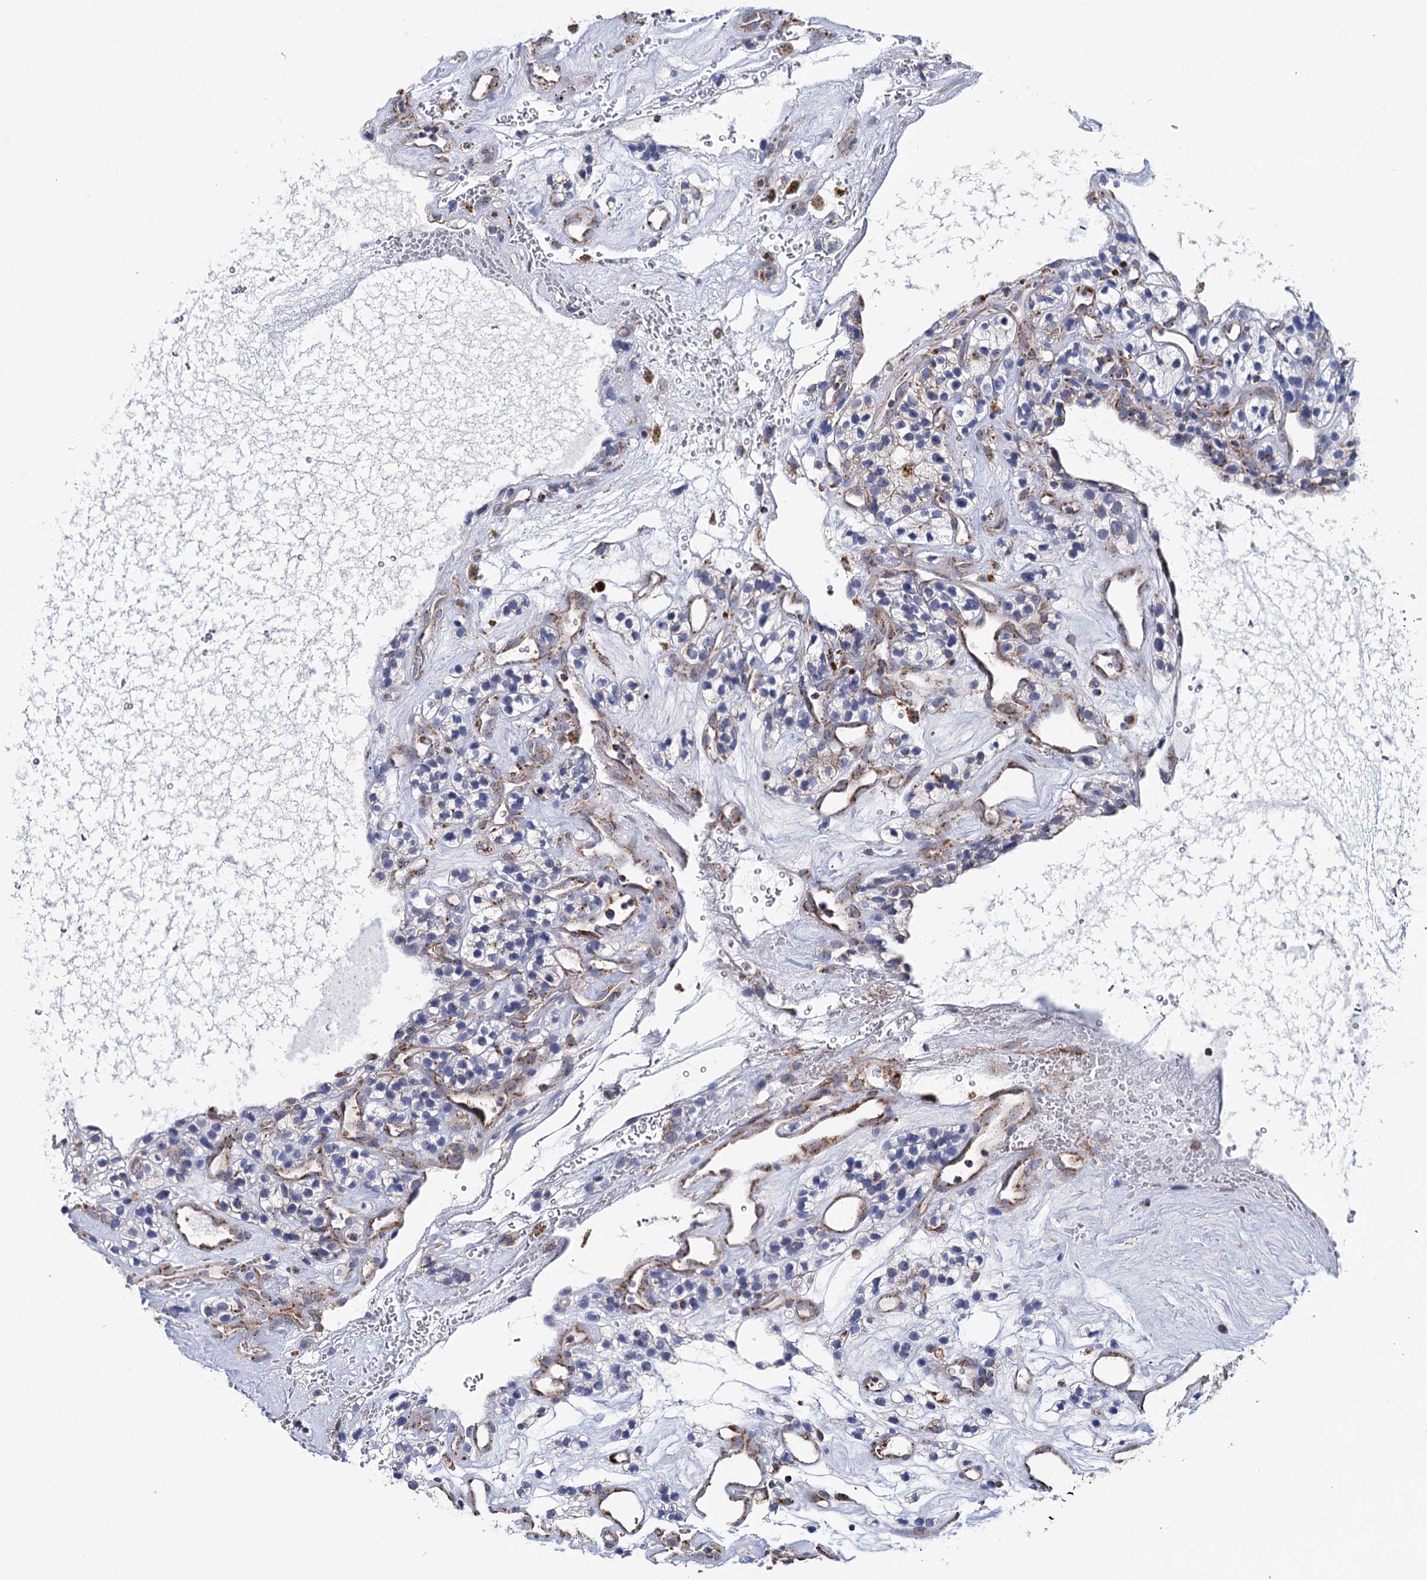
{"staining": {"intensity": "moderate", "quantity": "25%-75%", "location": "cytoplasmic/membranous"}, "tissue": "renal cancer", "cell_type": "Tumor cells", "image_type": "cancer", "snomed": [{"axis": "morphology", "description": "Adenocarcinoma, NOS"}, {"axis": "topography", "description": "Kidney"}], "caption": "This is an image of IHC staining of renal cancer, which shows moderate staining in the cytoplasmic/membranous of tumor cells.", "gene": "SUCLA2", "patient": {"sex": "female", "age": 57}}